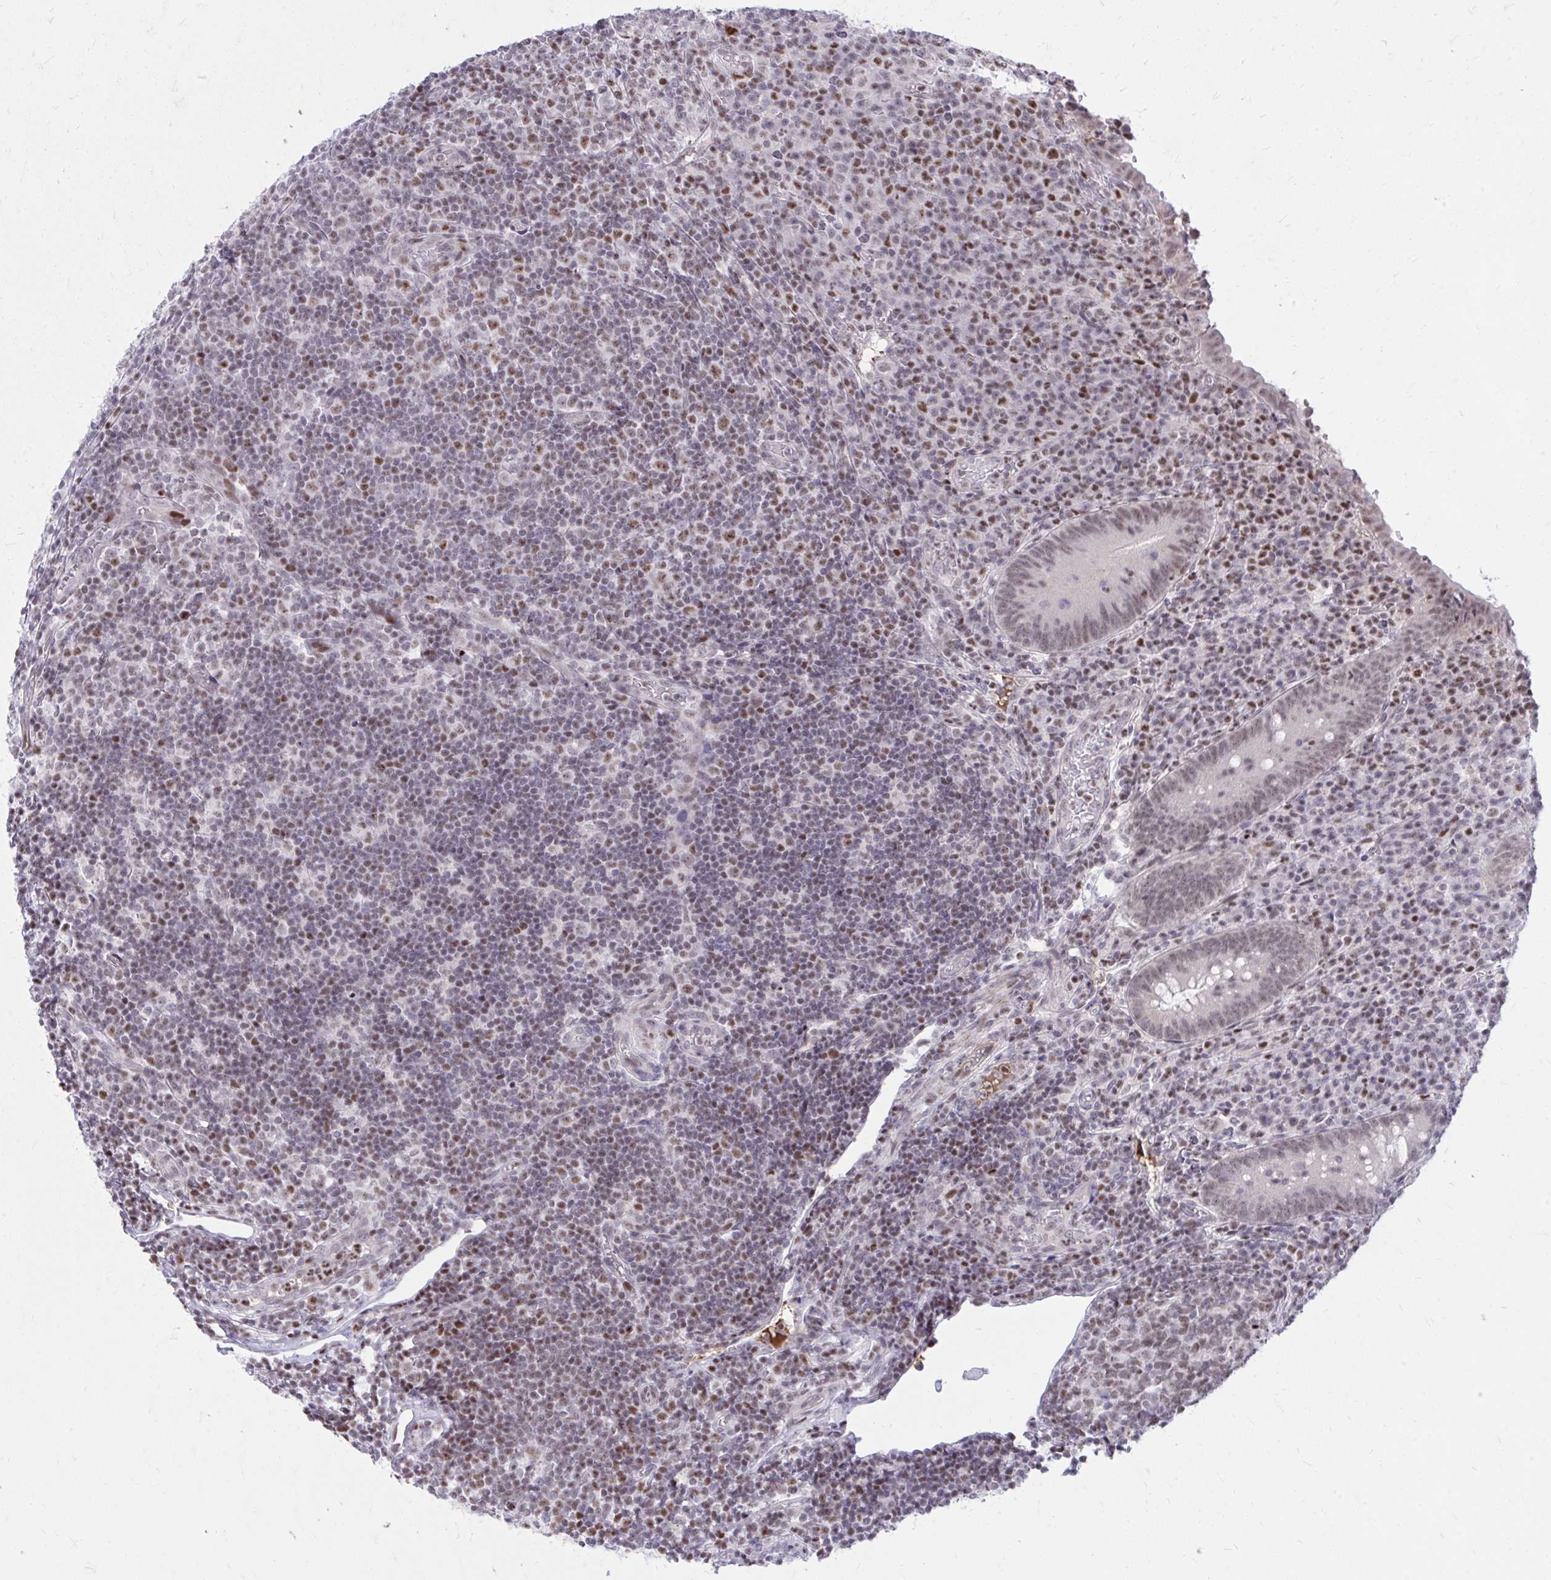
{"staining": {"intensity": "moderate", "quantity": "<25%", "location": "nuclear"}, "tissue": "appendix", "cell_type": "Glandular cells", "image_type": "normal", "snomed": [{"axis": "morphology", "description": "Normal tissue, NOS"}, {"axis": "topography", "description": "Appendix"}], "caption": "Human appendix stained for a protein (brown) exhibits moderate nuclear positive expression in approximately <25% of glandular cells.", "gene": "C14orf39", "patient": {"sex": "male", "age": 18}}